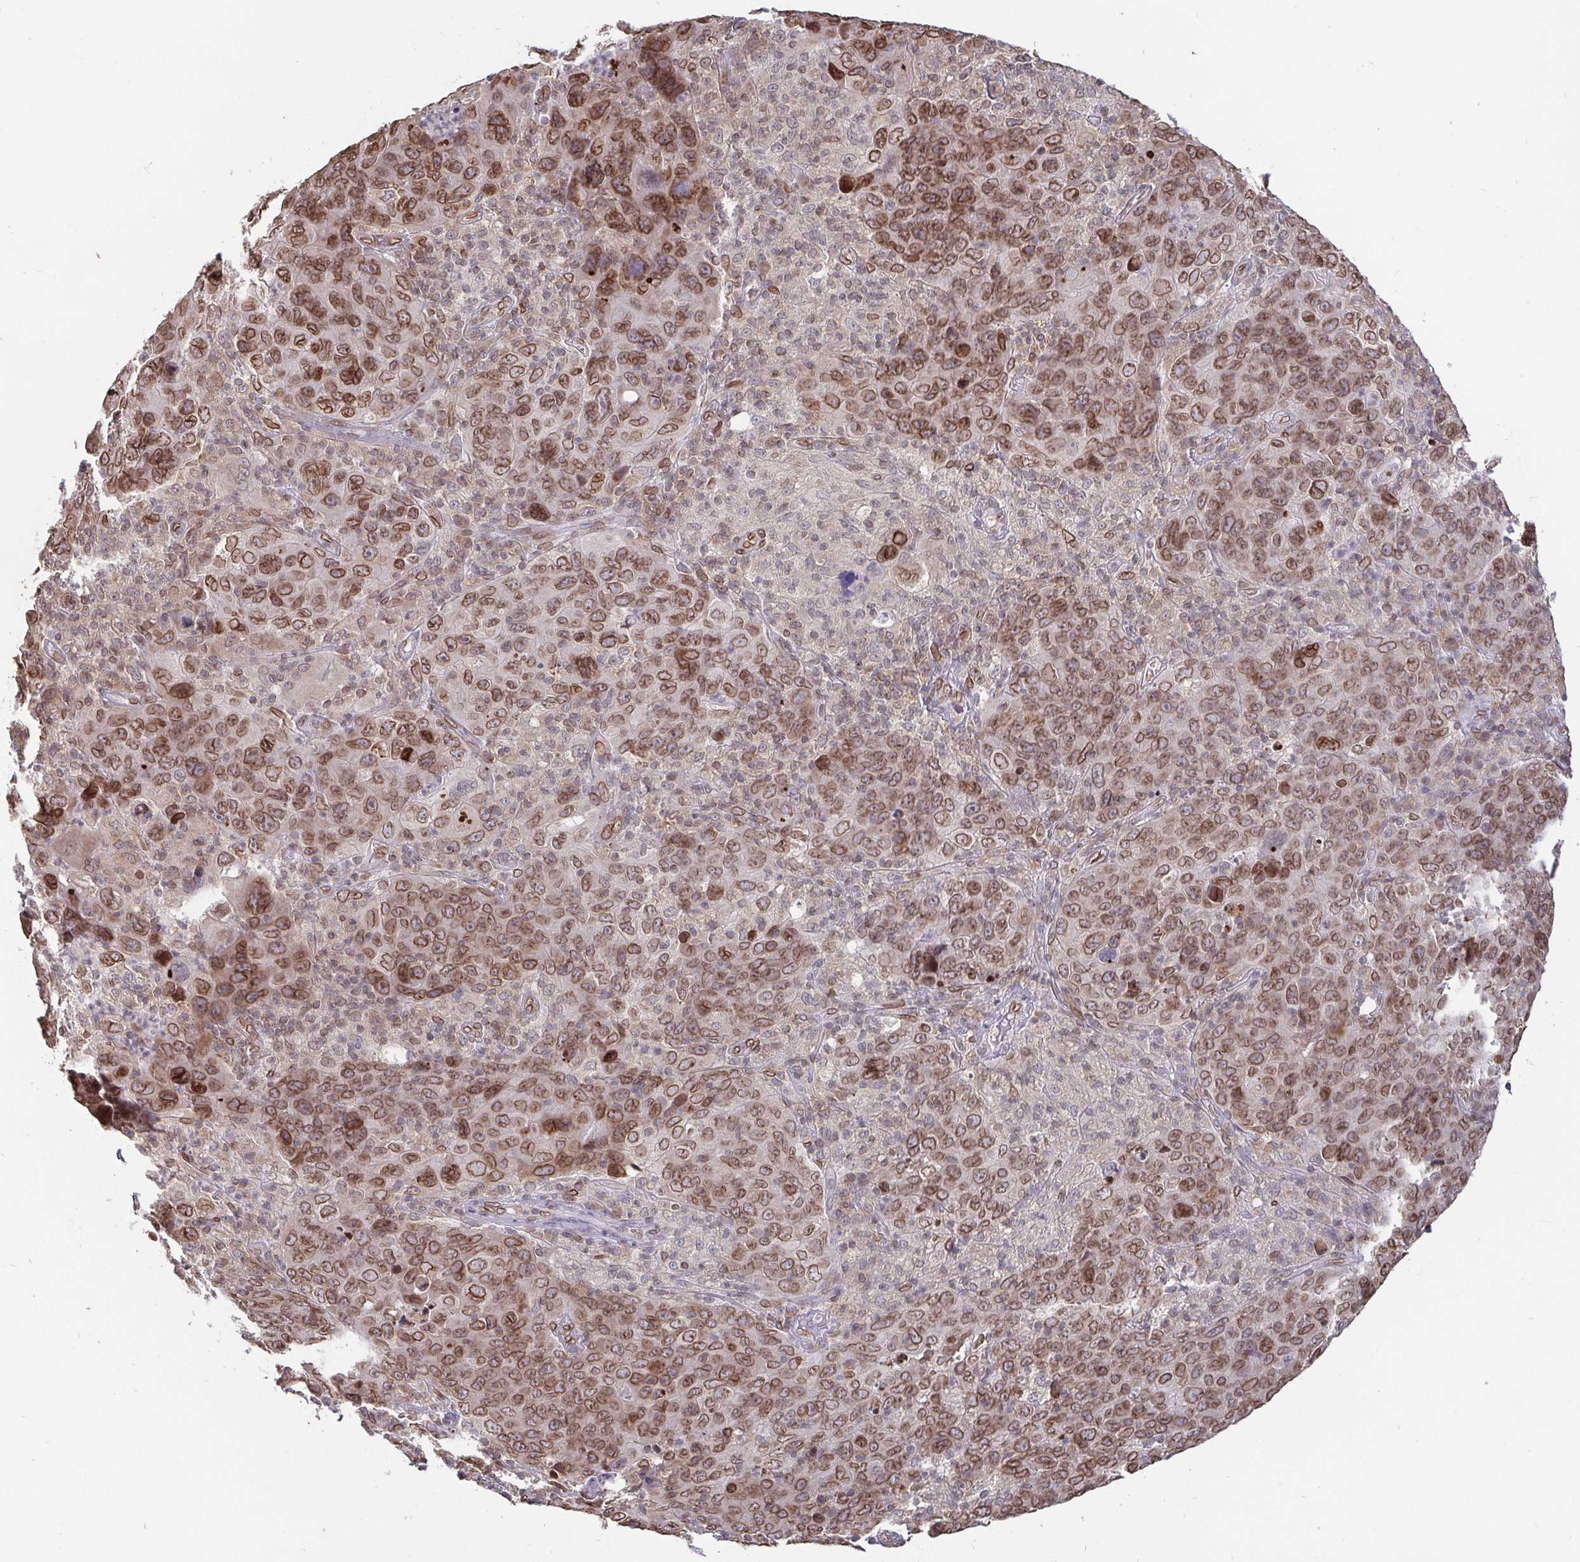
{"staining": {"intensity": "moderate", "quantity": ">75%", "location": "cytoplasmic/membranous,nuclear"}, "tissue": "cervical cancer", "cell_type": "Tumor cells", "image_type": "cancer", "snomed": [{"axis": "morphology", "description": "Squamous cell carcinoma, NOS"}, {"axis": "topography", "description": "Cervix"}], "caption": "This is an image of immunohistochemistry staining of cervical cancer (squamous cell carcinoma), which shows moderate expression in the cytoplasmic/membranous and nuclear of tumor cells.", "gene": "EMD", "patient": {"sex": "female", "age": 44}}